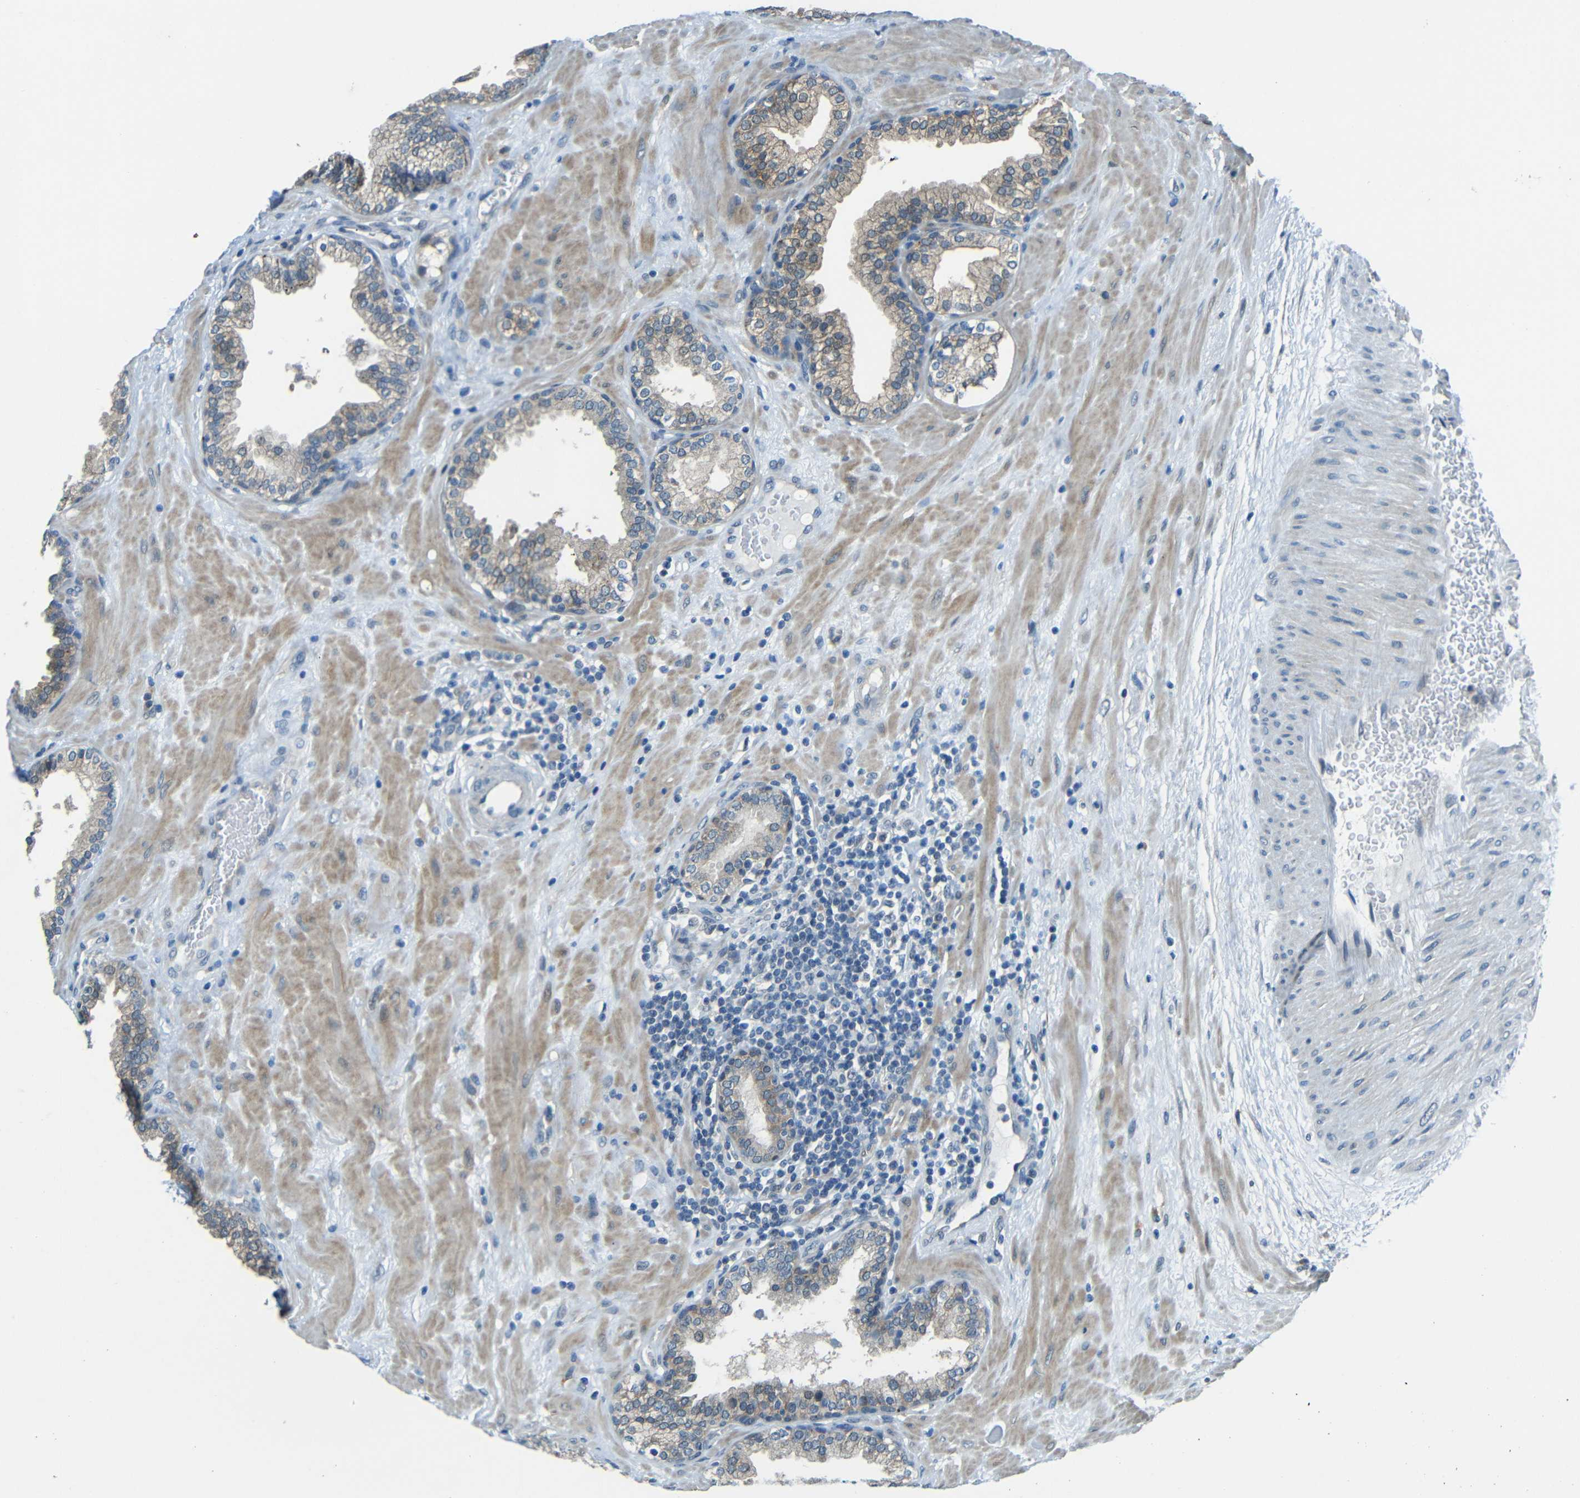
{"staining": {"intensity": "weak", "quantity": "25%-75%", "location": "cytoplasmic/membranous"}, "tissue": "prostate", "cell_type": "Glandular cells", "image_type": "normal", "snomed": [{"axis": "morphology", "description": "Normal tissue, NOS"}, {"axis": "topography", "description": "Prostate"}], "caption": "High-magnification brightfield microscopy of benign prostate stained with DAB (3,3'-diaminobenzidine) (brown) and counterstained with hematoxylin (blue). glandular cells exhibit weak cytoplasmic/membranous staining is present in about25%-75% of cells. (DAB IHC, brown staining for protein, blue staining for nuclei).", "gene": "ANKRD22", "patient": {"sex": "male", "age": 51}}